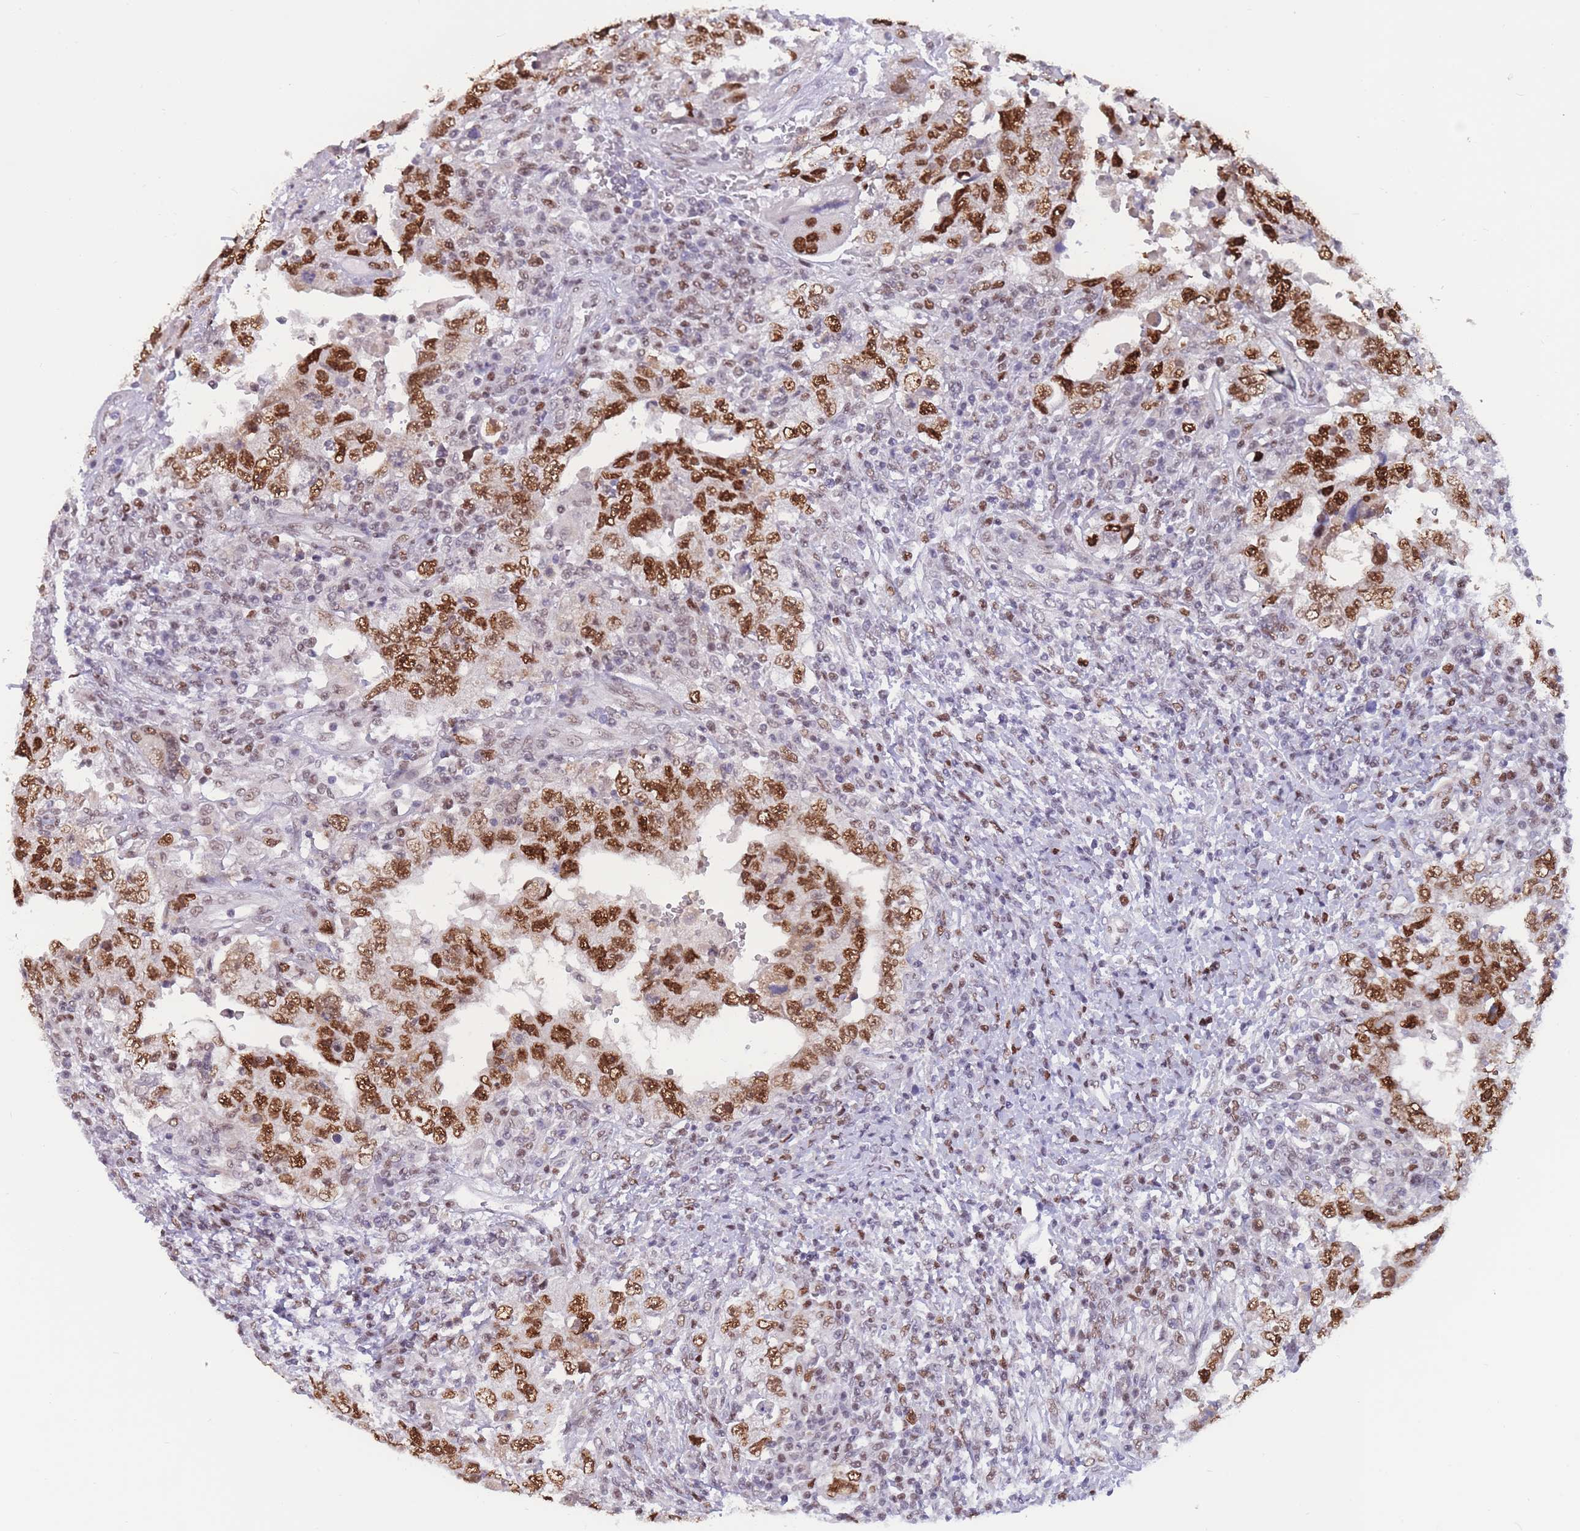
{"staining": {"intensity": "strong", "quantity": ">75%", "location": "nuclear"}, "tissue": "testis cancer", "cell_type": "Tumor cells", "image_type": "cancer", "snomed": [{"axis": "morphology", "description": "Carcinoma, Embryonal, NOS"}, {"axis": "topography", "description": "Testis"}], "caption": "Immunohistochemical staining of human testis cancer demonstrates high levels of strong nuclear protein positivity in approximately >75% of tumor cells. The staining is performed using DAB (3,3'-diaminobenzidine) brown chromogen to label protein expression. The nuclei are counter-stained blue using hematoxylin.", "gene": "NASP", "patient": {"sex": "male", "age": 26}}